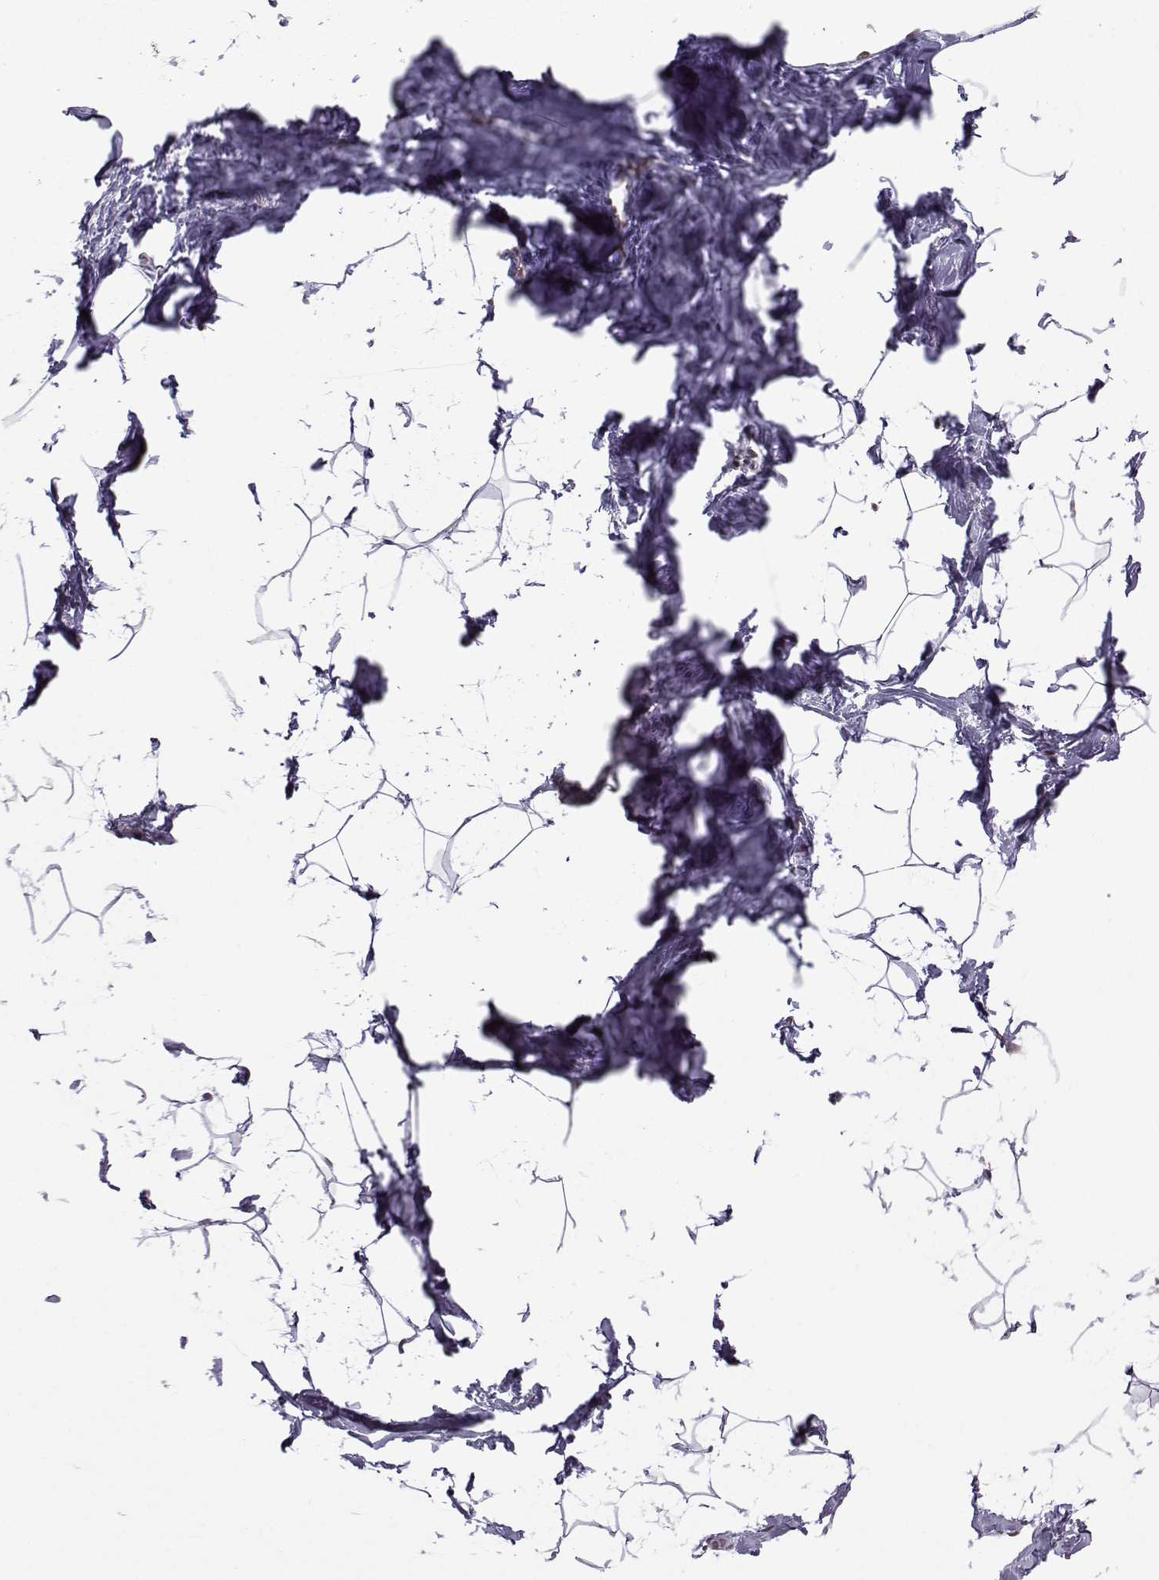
{"staining": {"intensity": "negative", "quantity": "none", "location": "none"}, "tissue": "breast", "cell_type": "Adipocytes", "image_type": "normal", "snomed": [{"axis": "morphology", "description": "Normal tissue, NOS"}, {"axis": "topography", "description": "Breast"}], "caption": "Immunohistochemistry of unremarkable breast demonstrates no staining in adipocytes.", "gene": "EZH1", "patient": {"sex": "female", "age": 32}}